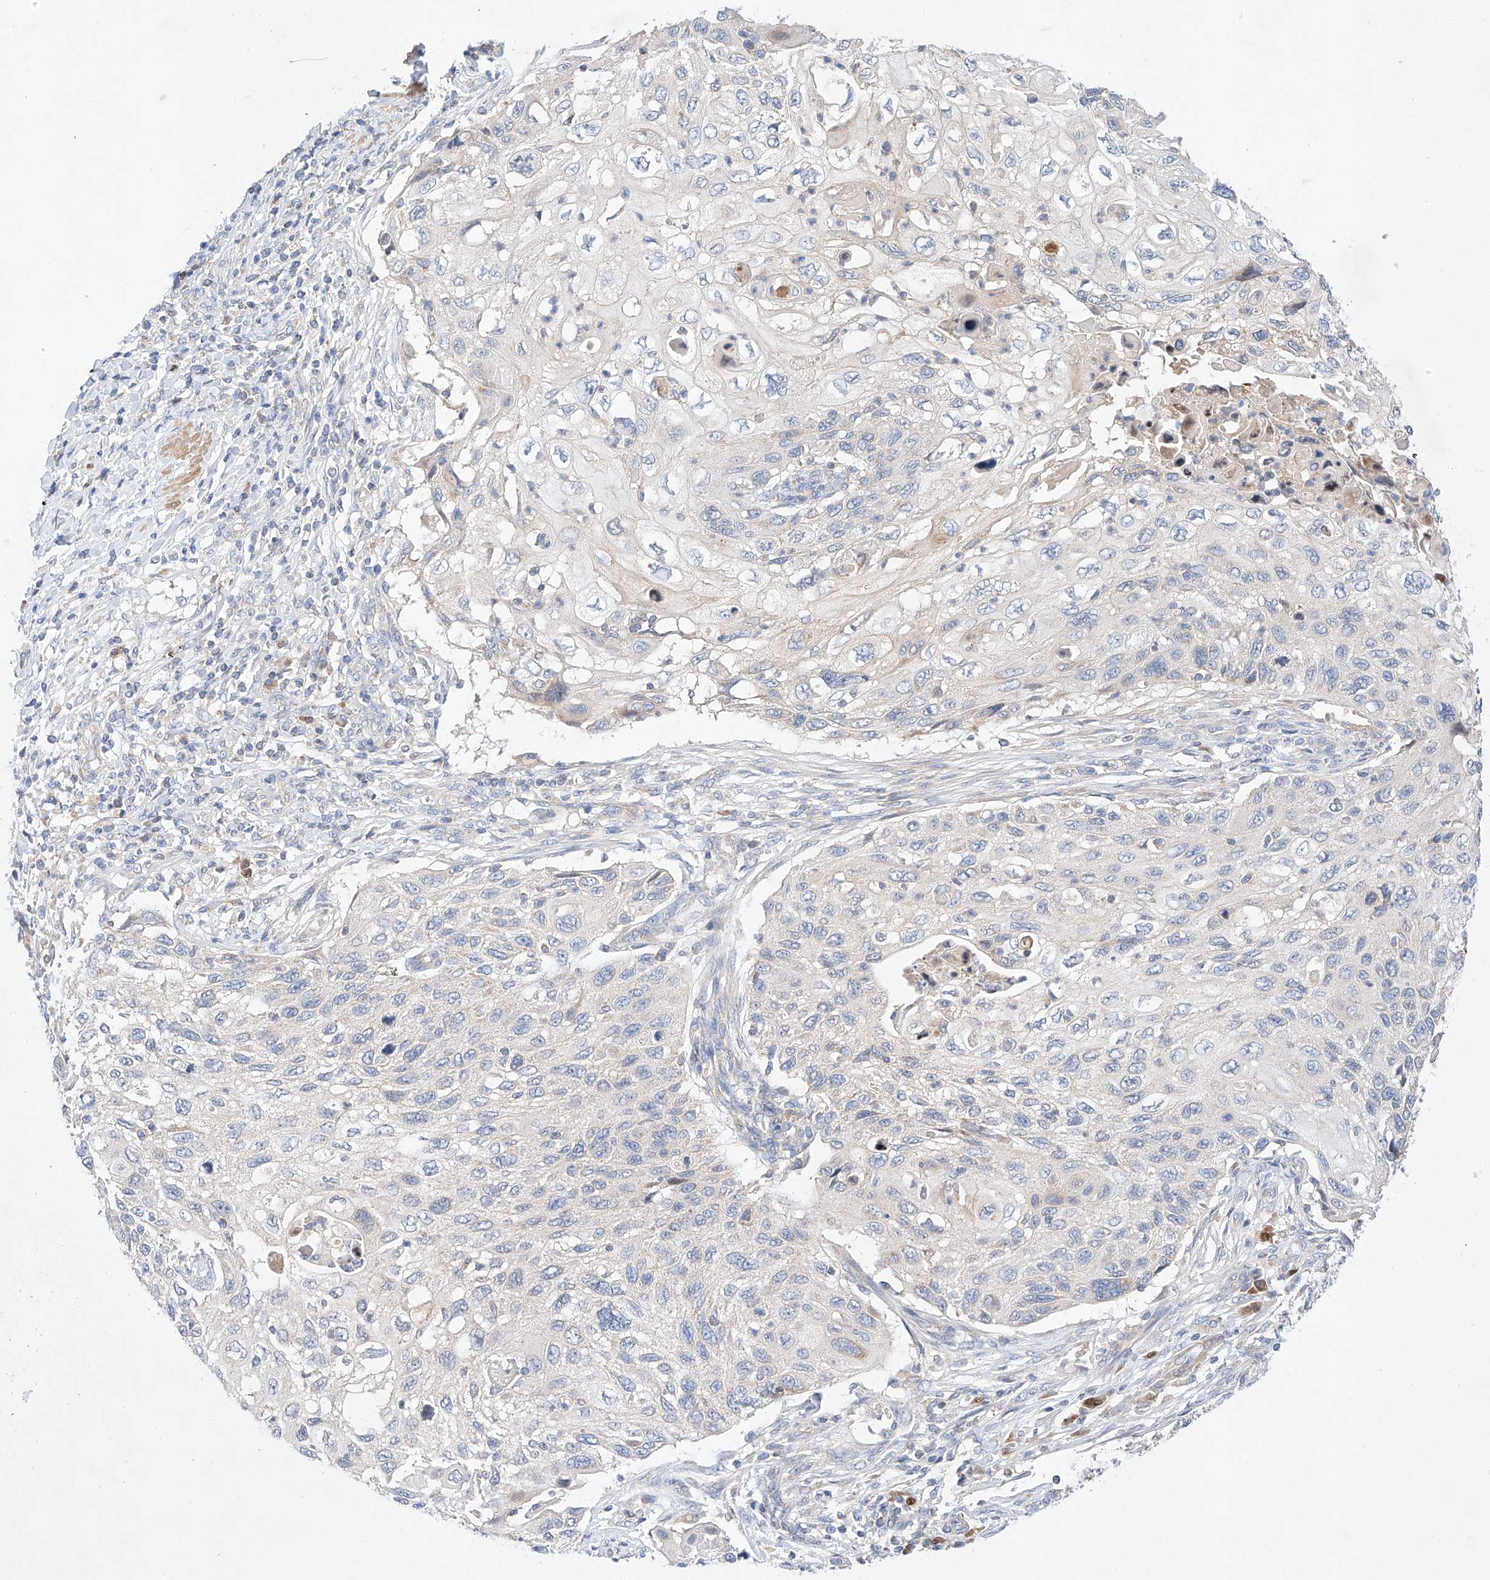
{"staining": {"intensity": "negative", "quantity": "none", "location": "none"}, "tissue": "cervical cancer", "cell_type": "Tumor cells", "image_type": "cancer", "snomed": [{"axis": "morphology", "description": "Squamous cell carcinoma, NOS"}, {"axis": "topography", "description": "Cervix"}], "caption": "A photomicrograph of human squamous cell carcinoma (cervical) is negative for staining in tumor cells.", "gene": "C6orf118", "patient": {"sex": "female", "age": 70}}